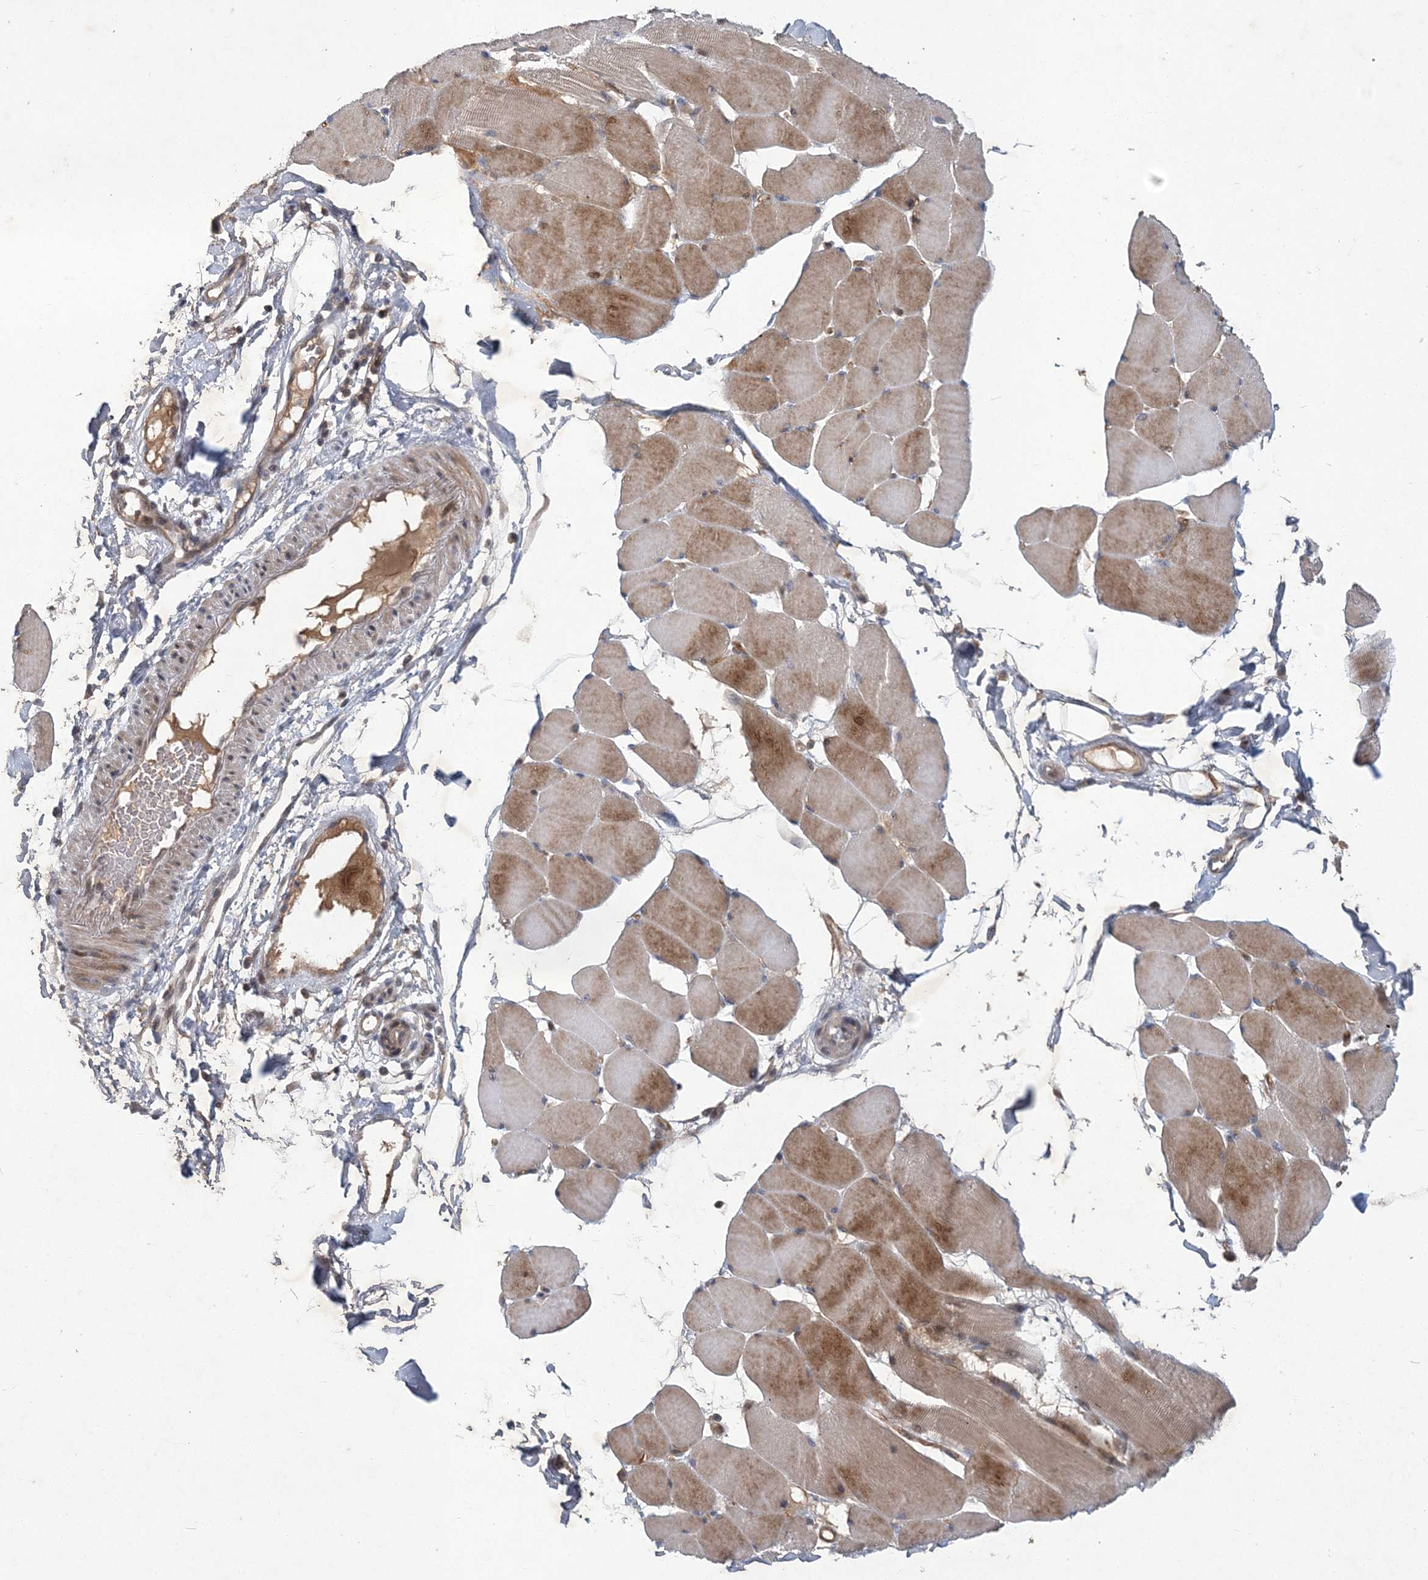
{"staining": {"intensity": "moderate", "quantity": "25%-75%", "location": "cytoplasmic/membranous"}, "tissue": "skeletal muscle", "cell_type": "Myocytes", "image_type": "normal", "snomed": [{"axis": "morphology", "description": "Normal tissue, NOS"}, {"axis": "topography", "description": "Skin"}, {"axis": "topography", "description": "Skeletal muscle"}], "caption": "Protein analysis of unremarkable skeletal muscle exhibits moderate cytoplasmic/membranous positivity in about 25%-75% of myocytes.", "gene": "RNF25", "patient": {"sex": "male", "age": 83}}